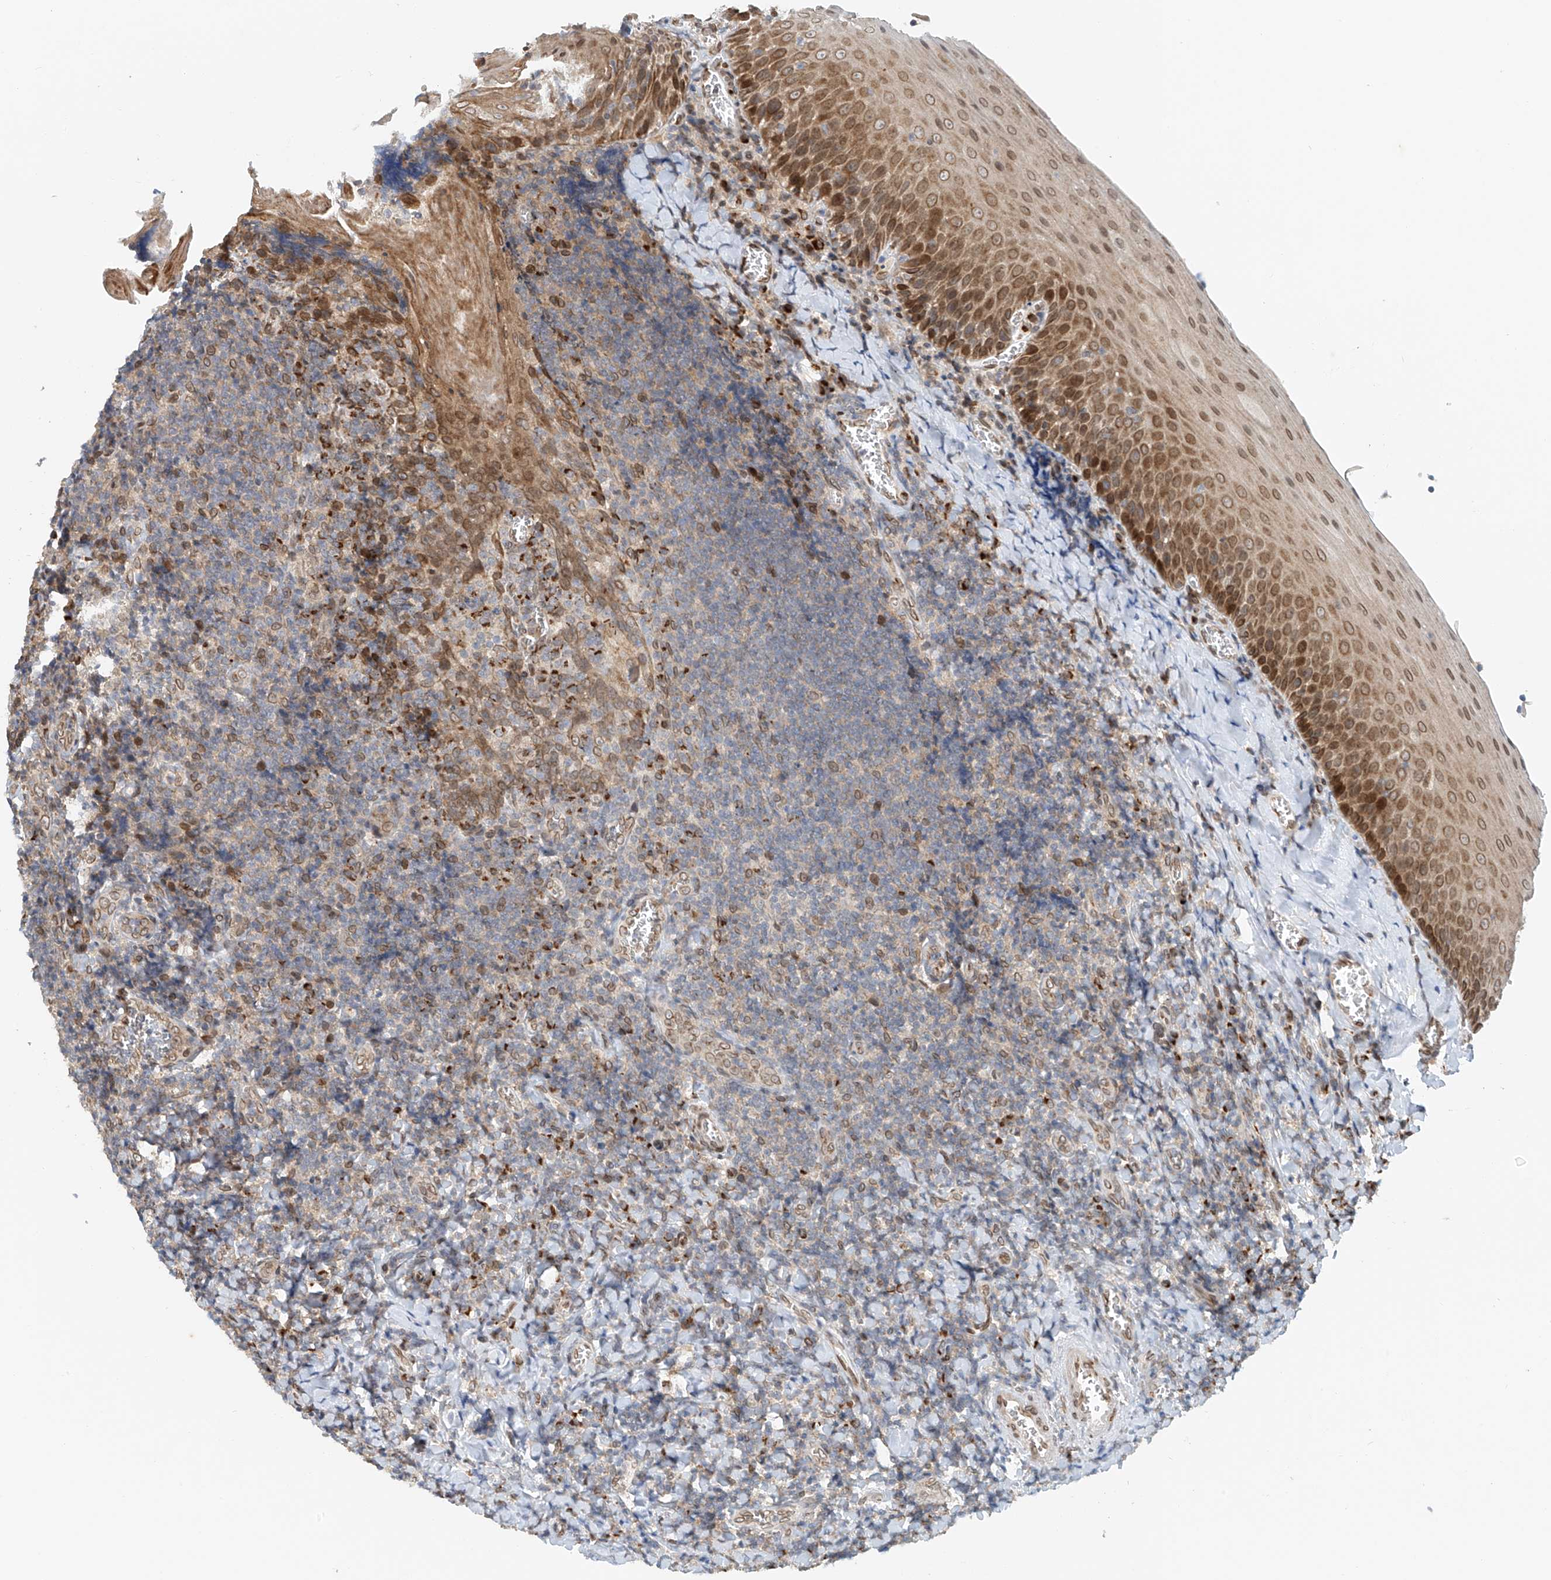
{"staining": {"intensity": "weak", "quantity": "<25%", "location": "cytoplasmic/membranous"}, "tissue": "tonsil", "cell_type": "Germinal center cells", "image_type": "normal", "snomed": [{"axis": "morphology", "description": "Normal tissue, NOS"}, {"axis": "topography", "description": "Tonsil"}], "caption": "DAB (3,3'-diaminobenzidine) immunohistochemical staining of unremarkable human tonsil demonstrates no significant positivity in germinal center cells.", "gene": "STARD9", "patient": {"sex": "male", "age": 27}}